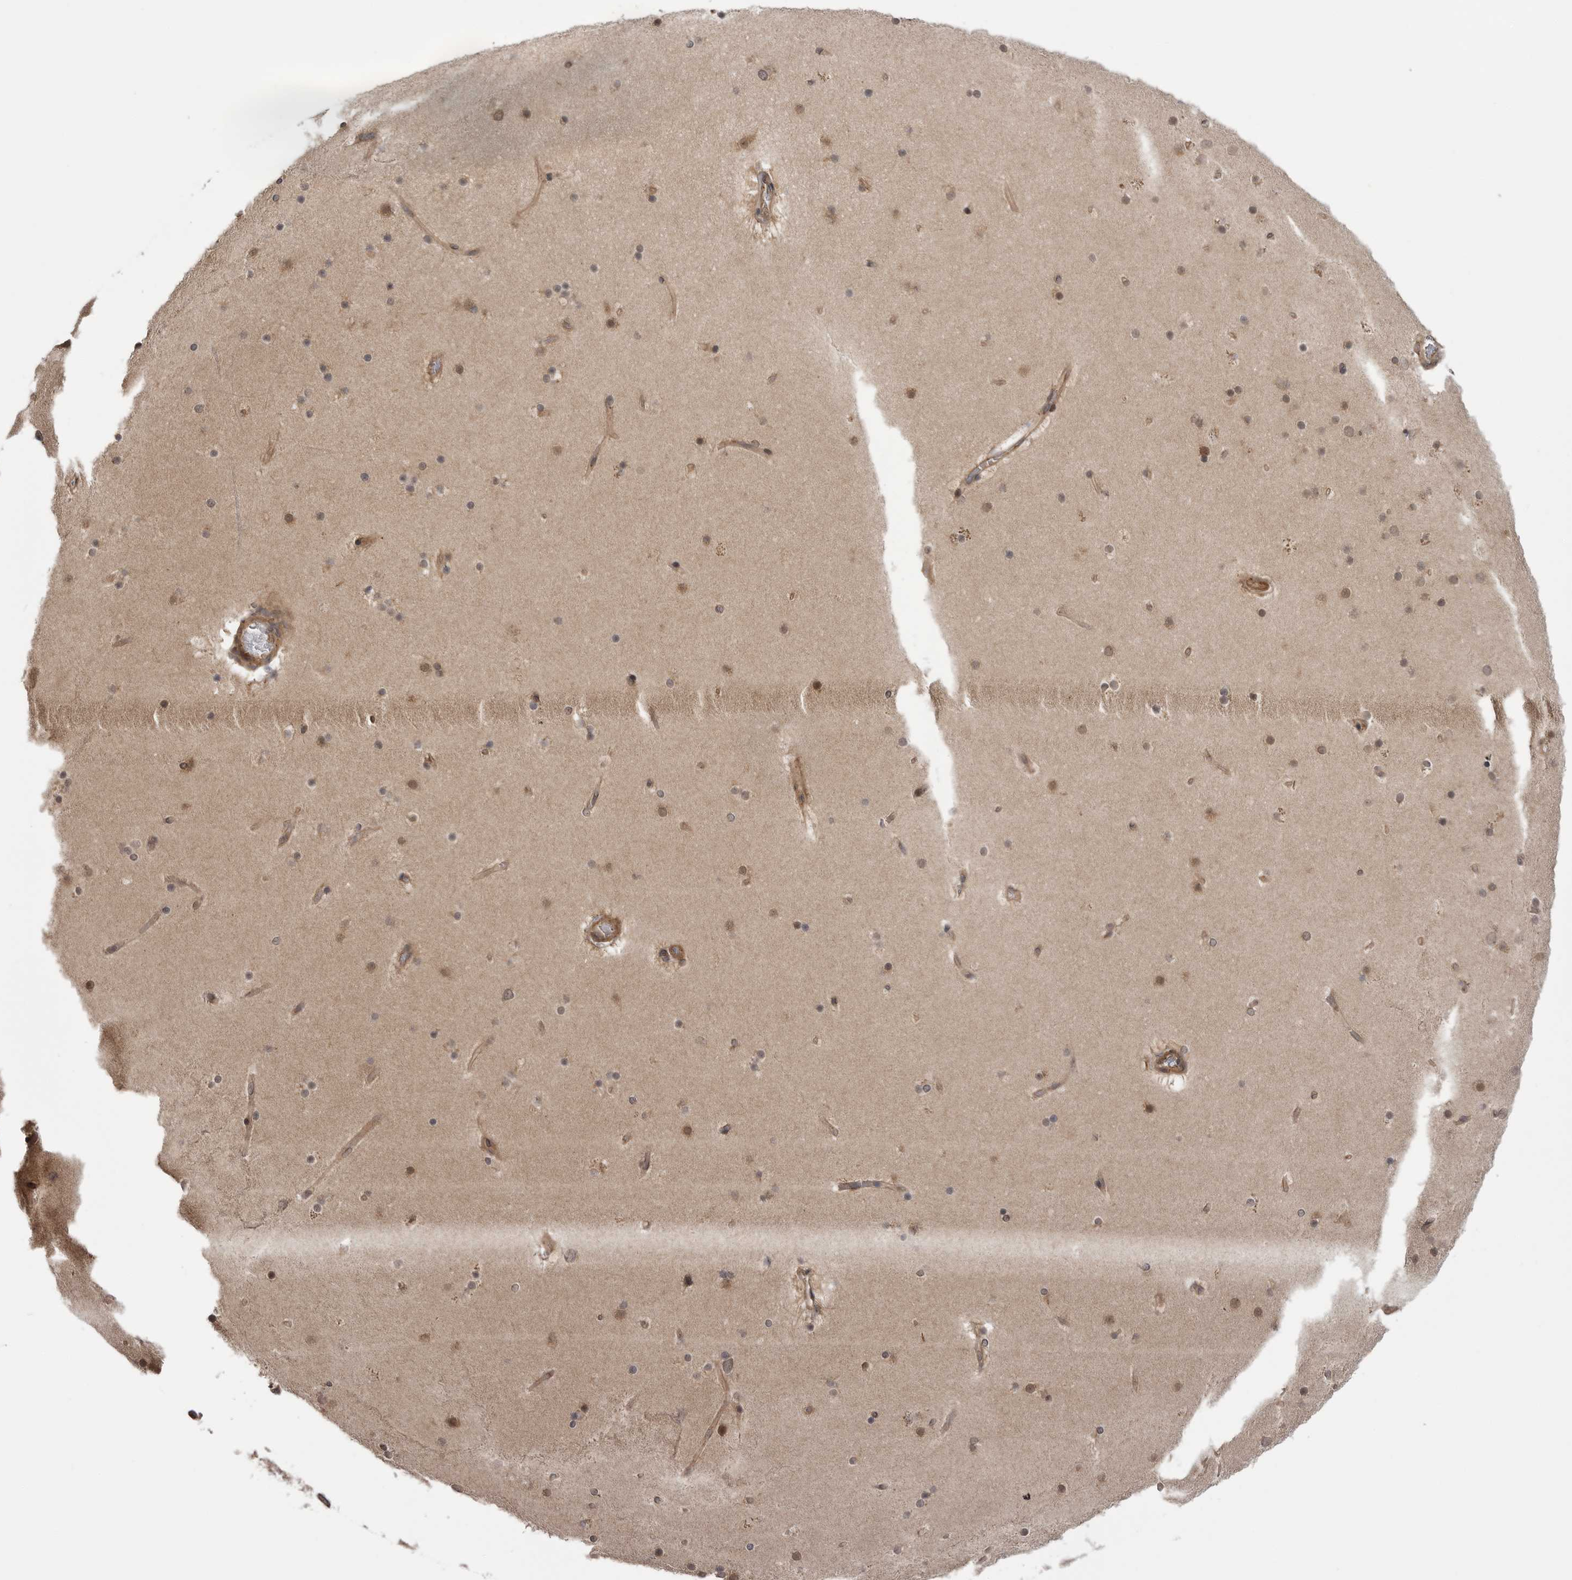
{"staining": {"intensity": "moderate", "quantity": ">75%", "location": "cytoplasmic/membranous"}, "tissue": "cerebral cortex", "cell_type": "Endothelial cells", "image_type": "normal", "snomed": [{"axis": "morphology", "description": "Normal tissue, NOS"}, {"axis": "topography", "description": "Cerebral cortex"}], "caption": "Endothelial cells display medium levels of moderate cytoplasmic/membranous expression in approximately >75% of cells in benign human cerebral cortex. (Brightfield microscopy of DAB IHC at high magnification).", "gene": "PDCL", "patient": {"sex": "male", "age": 57}}